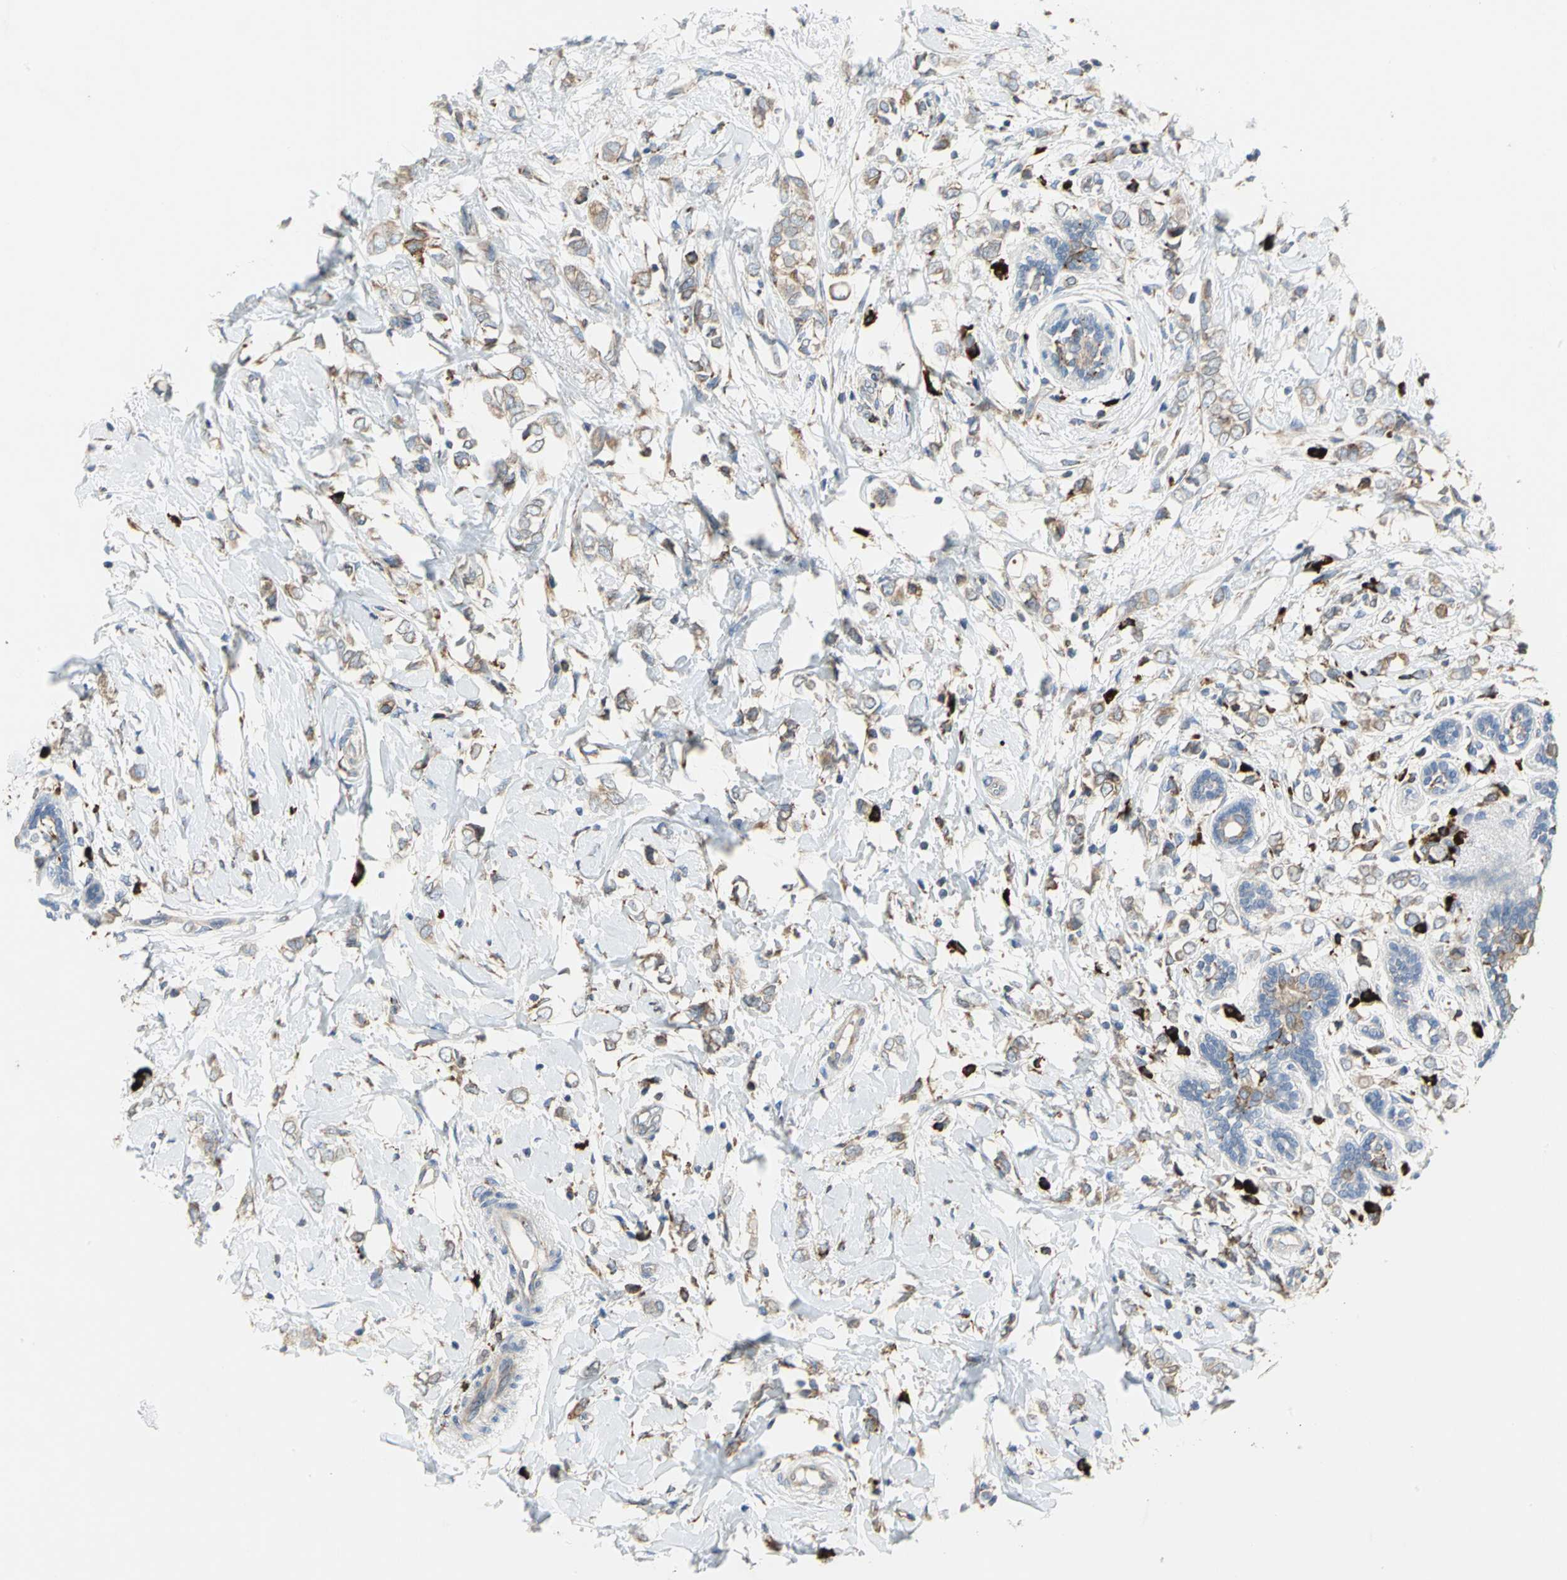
{"staining": {"intensity": "weak", "quantity": ">75%", "location": "cytoplasmic/membranous"}, "tissue": "breast cancer", "cell_type": "Tumor cells", "image_type": "cancer", "snomed": [{"axis": "morphology", "description": "Normal tissue, NOS"}, {"axis": "morphology", "description": "Lobular carcinoma"}, {"axis": "topography", "description": "Breast"}], "caption": "Brown immunohistochemical staining in lobular carcinoma (breast) shows weak cytoplasmic/membranous expression in approximately >75% of tumor cells. The protein of interest is stained brown, and the nuclei are stained in blue (DAB IHC with brightfield microscopy, high magnification).", "gene": "SDF2L1", "patient": {"sex": "female", "age": 47}}